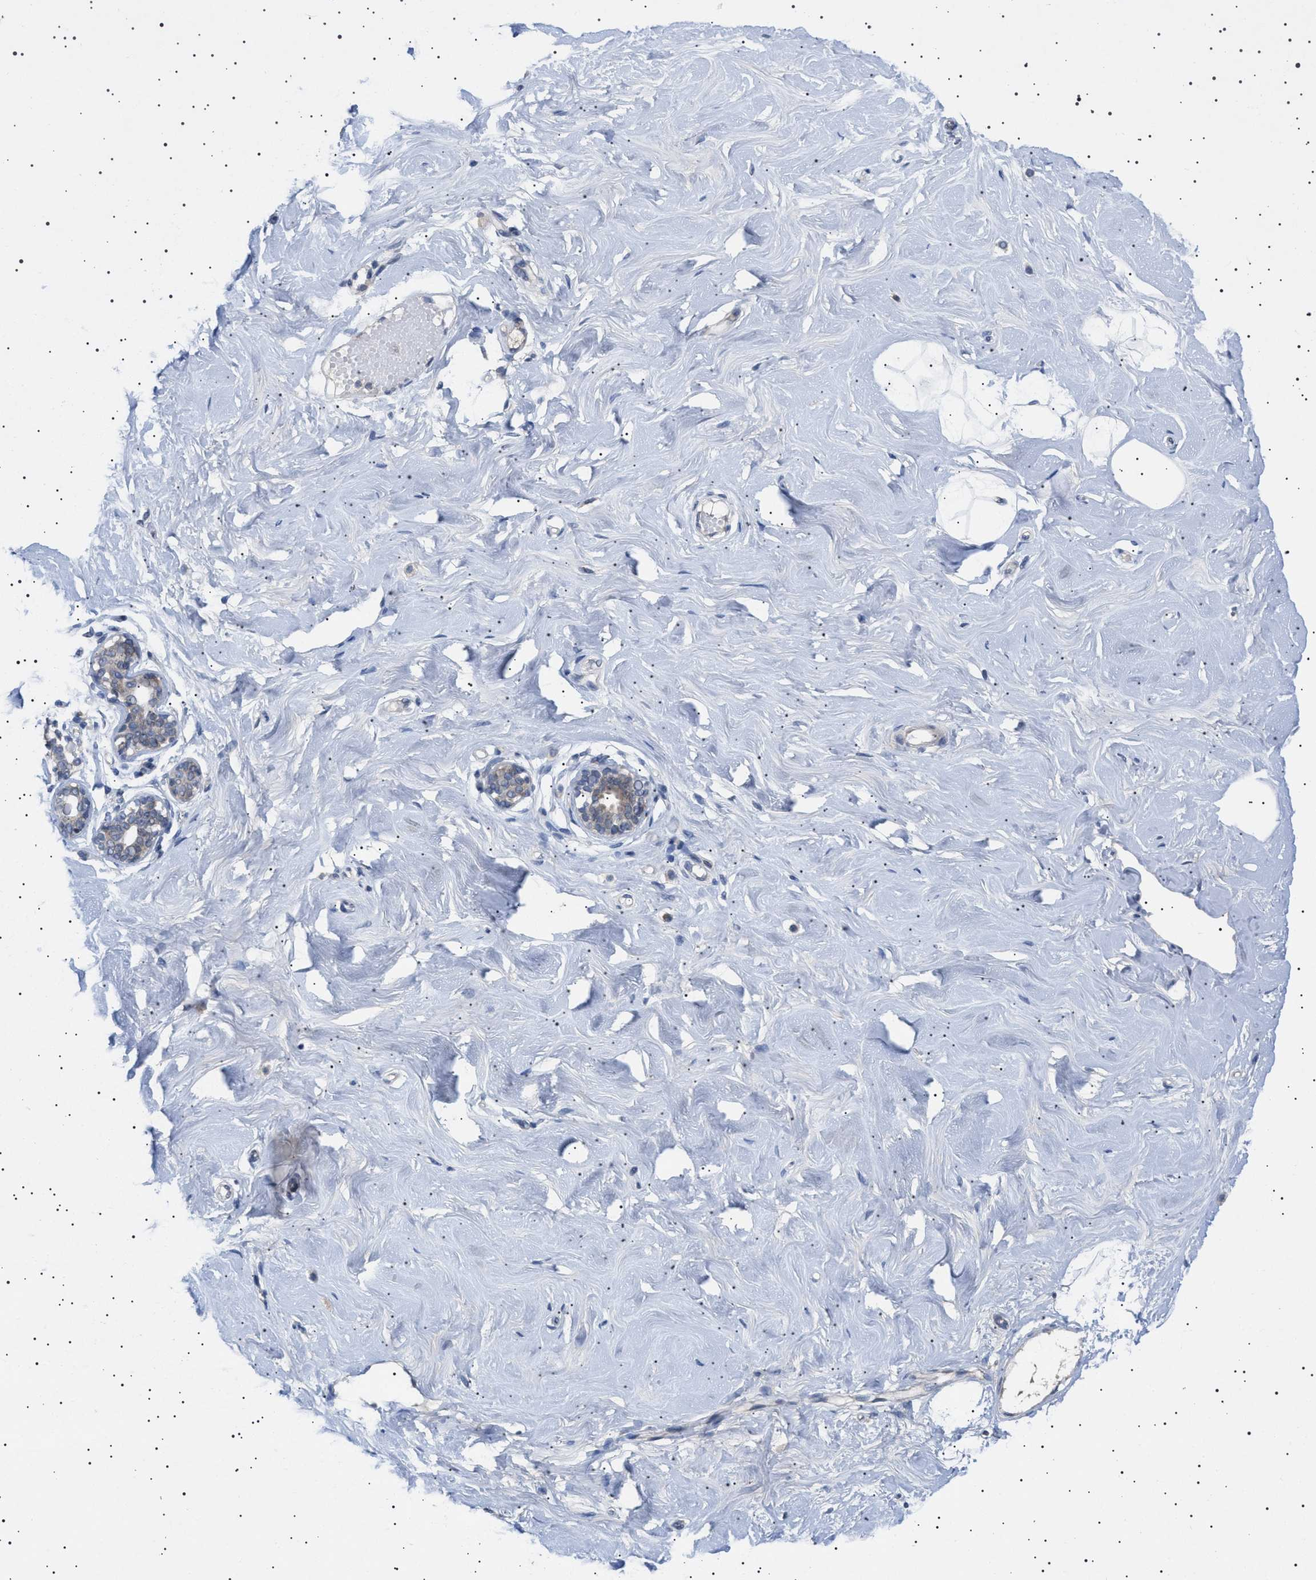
{"staining": {"intensity": "negative", "quantity": "none", "location": "none"}, "tissue": "breast", "cell_type": "Adipocytes", "image_type": "normal", "snomed": [{"axis": "morphology", "description": "Normal tissue, NOS"}, {"axis": "topography", "description": "Breast"}], "caption": "Benign breast was stained to show a protein in brown. There is no significant staining in adipocytes. (DAB (3,3'-diaminobenzidine) immunohistochemistry (IHC) with hematoxylin counter stain).", "gene": "NUP93", "patient": {"sex": "female", "age": 23}}